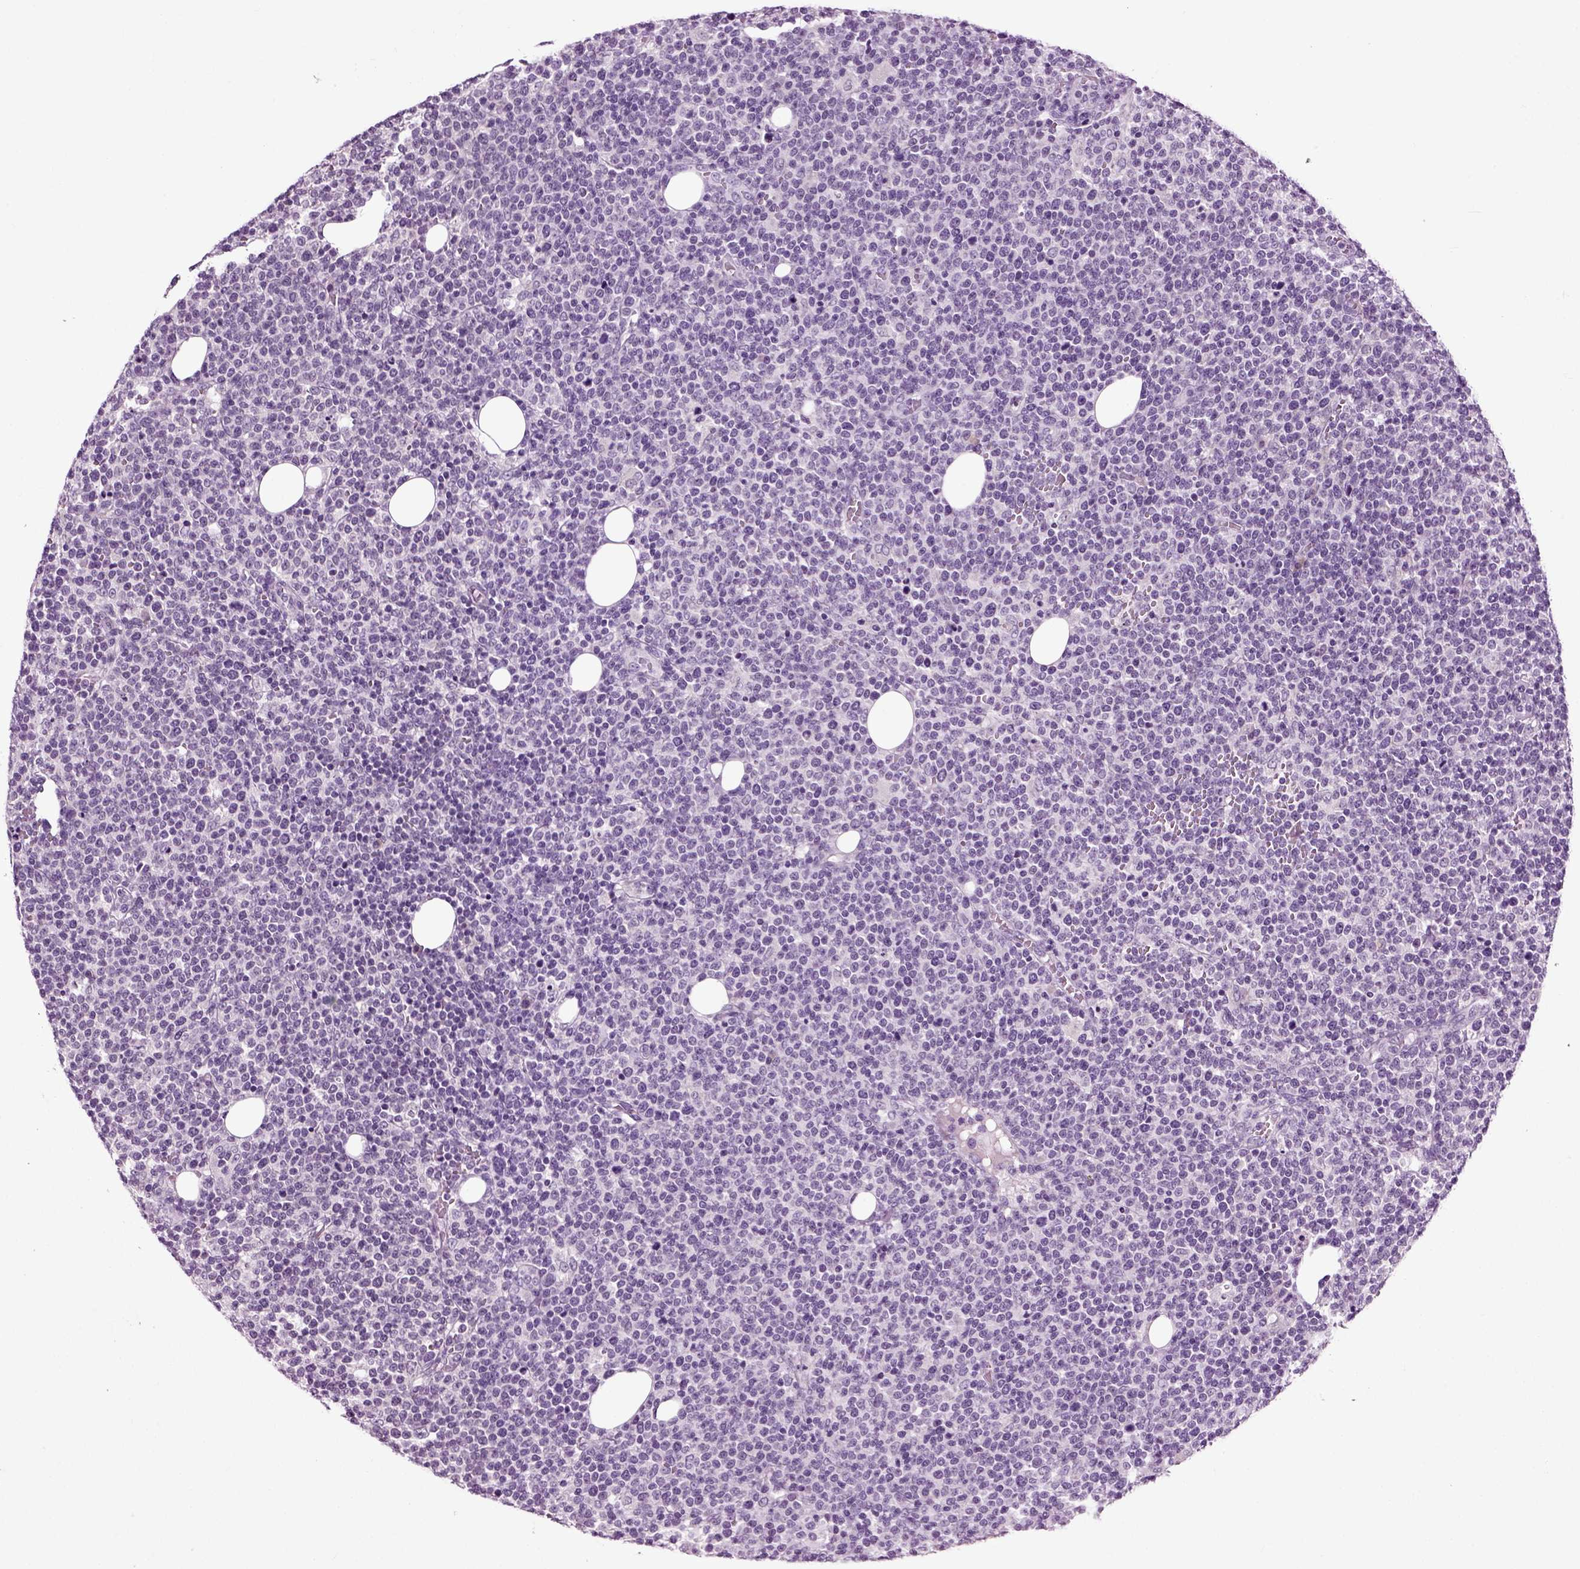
{"staining": {"intensity": "negative", "quantity": "none", "location": "none"}, "tissue": "lymphoma", "cell_type": "Tumor cells", "image_type": "cancer", "snomed": [{"axis": "morphology", "description": "Malignant lymphoma, non-Hodgkin's type, High grade"}, {"axis": "topography", "description": "Lymph node"}], "caption": "There is no significant staining in tumor cells of lymphoma.", "gene": "SPATA17", "patient": {"sex": "male", "age": 61}}